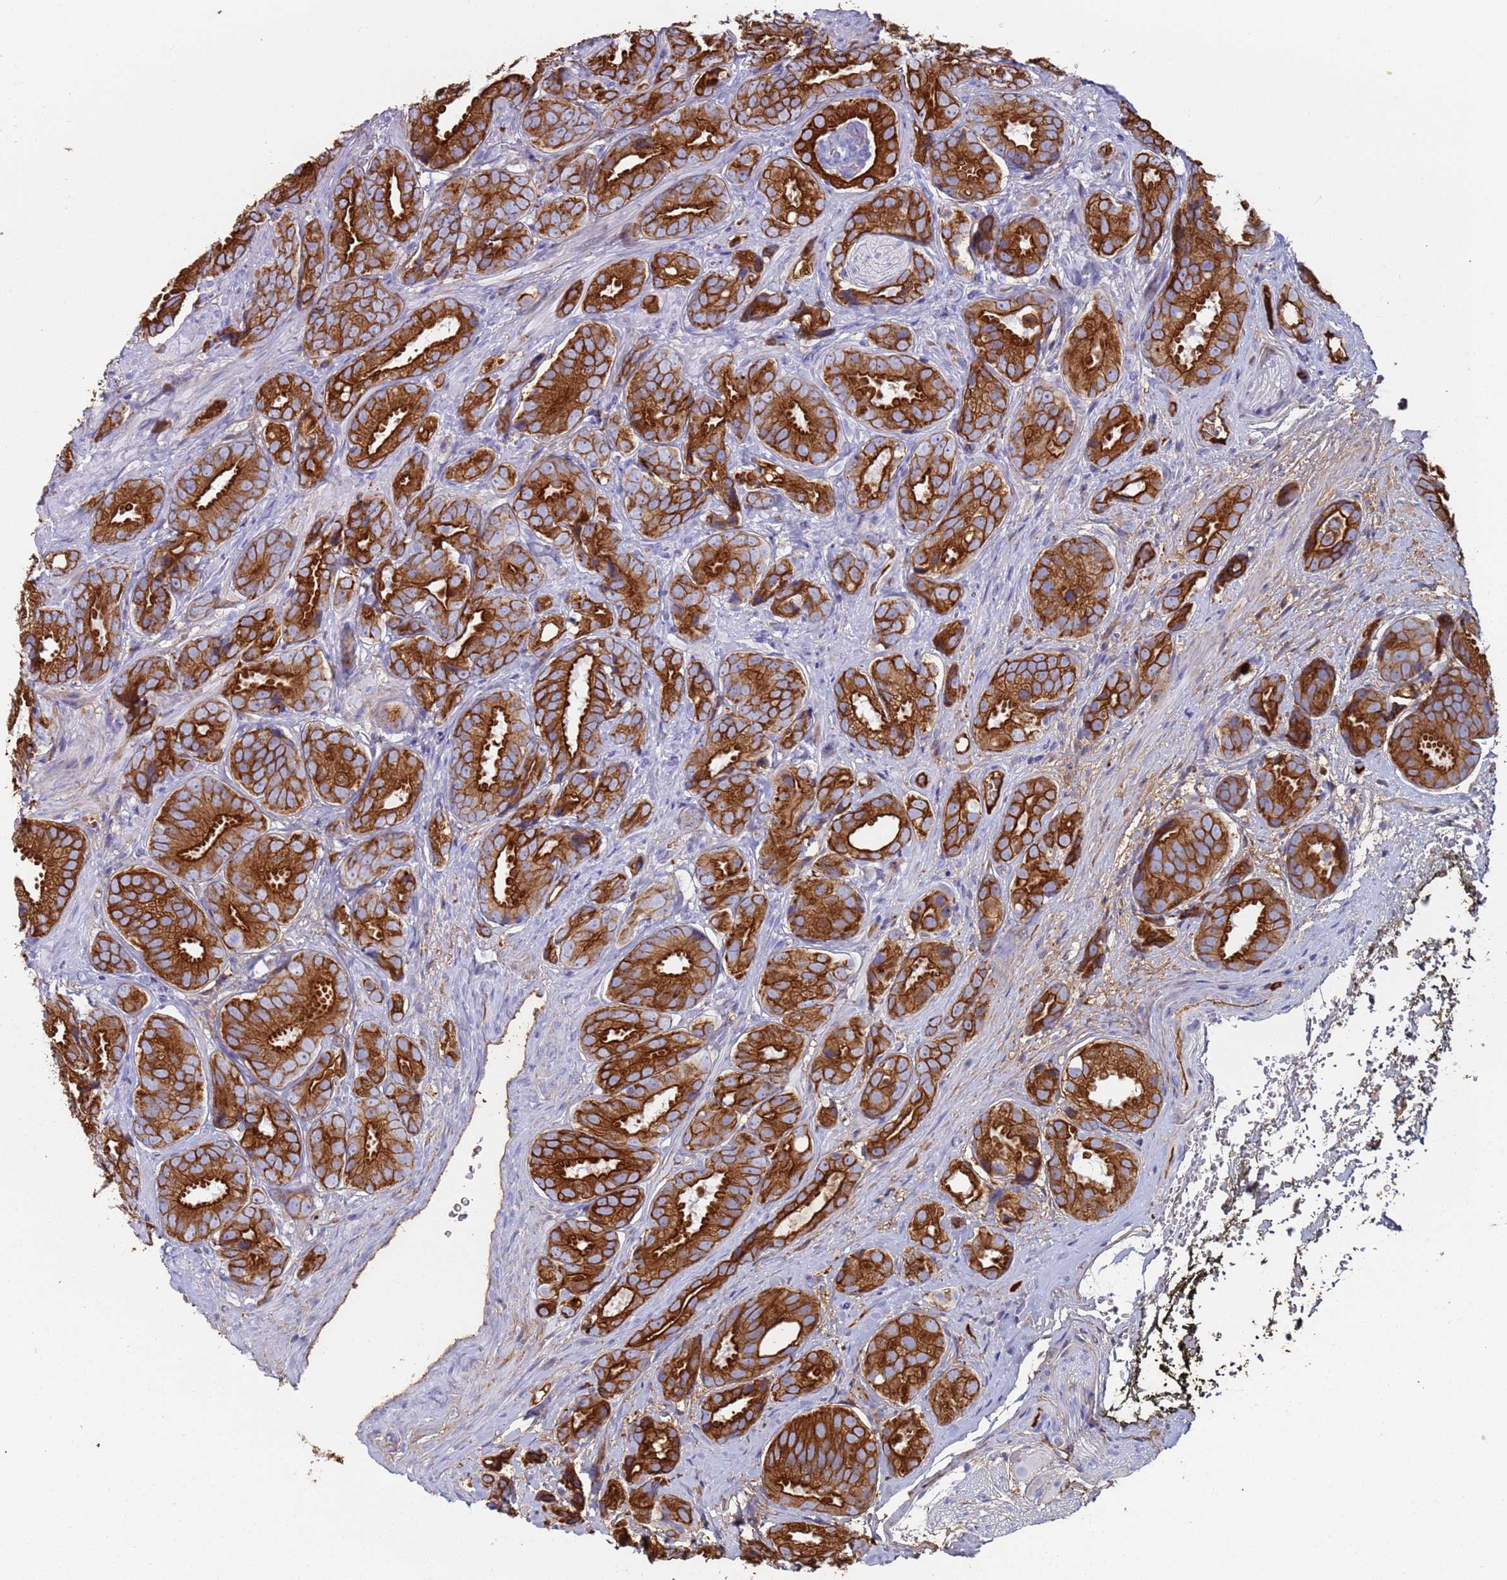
{"staining": {"intensity": "strong", "quantity": ">75%", "location": "cytoplasmic/membranous"}, "tissue": "prostate cancer", "cell_type": "Tumor cells", "image_type": "cancer", "snomed": [{"axis": "morphology", "description": "Adenocarcinoma, High grade"}, {"axis": "topography", "description": "Prostate"}], "caption": "IHC of prostate cancer demonstrates high levels of strong cytoplasmic/membranous positivity in about >75% of tumor cells.", "gene": "CYSLTR2", "patient": {"sex": "male", "age": 71}}